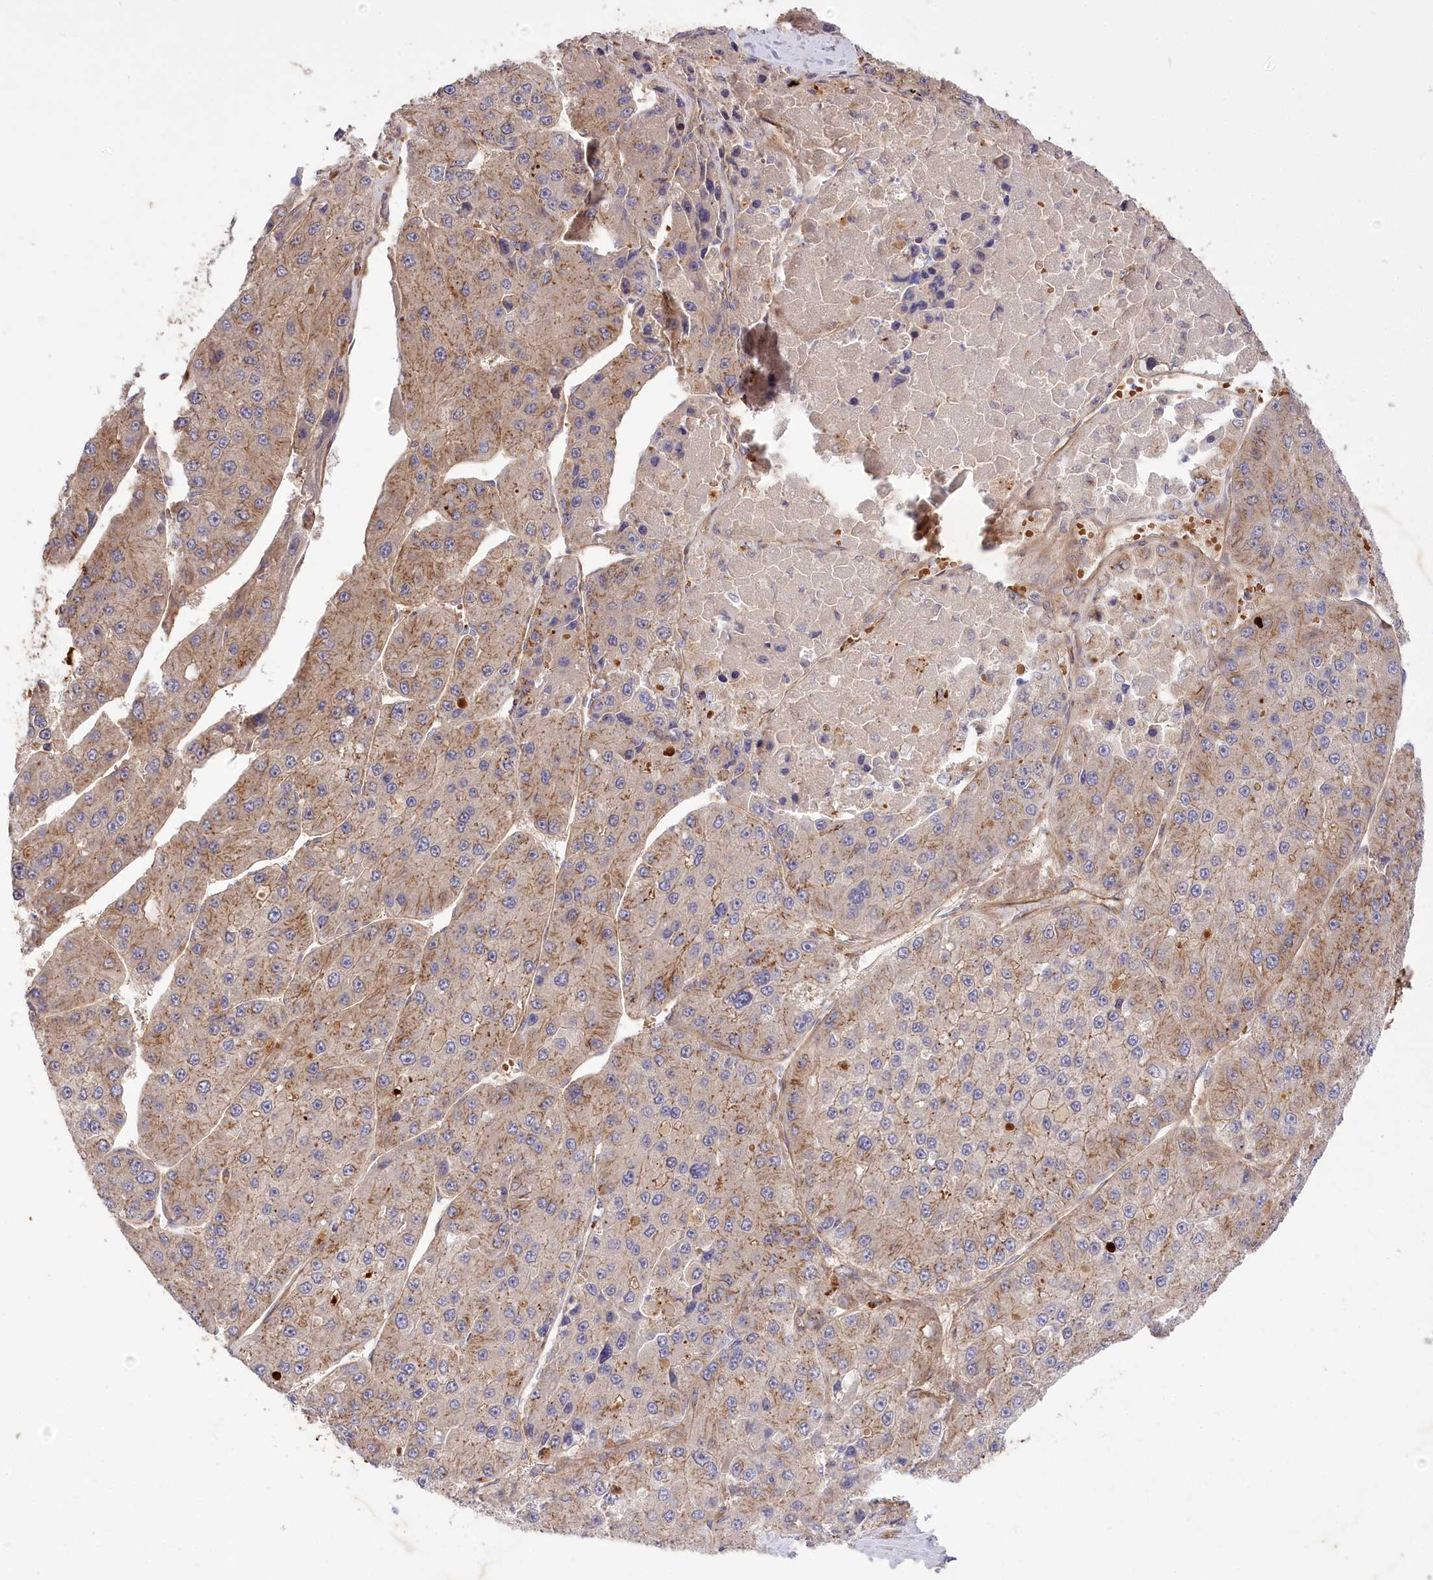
{"staining": {"intensity": "moderate", "quantity": ">75%", "location": "cytoplasmic/membranous"}, "tissue": "liver cancer", "cell_type": "Tumor cells", "image_type": "cancer", "snomed": [{"axis": "morphology", "description": "Carcinoma, Hepatocellular, NOS"}, {"axis": "topography", "description": "Liver"}], "caption": "Immunohistochemical staining of liver hepatocellular carcinoma demonstrates medium levels of moderate cytoplasmic/membranous staining in approximately >75% of tumor cells.", "gene": "TRUB1", "patient": {"sex": "female", "age": 73}}